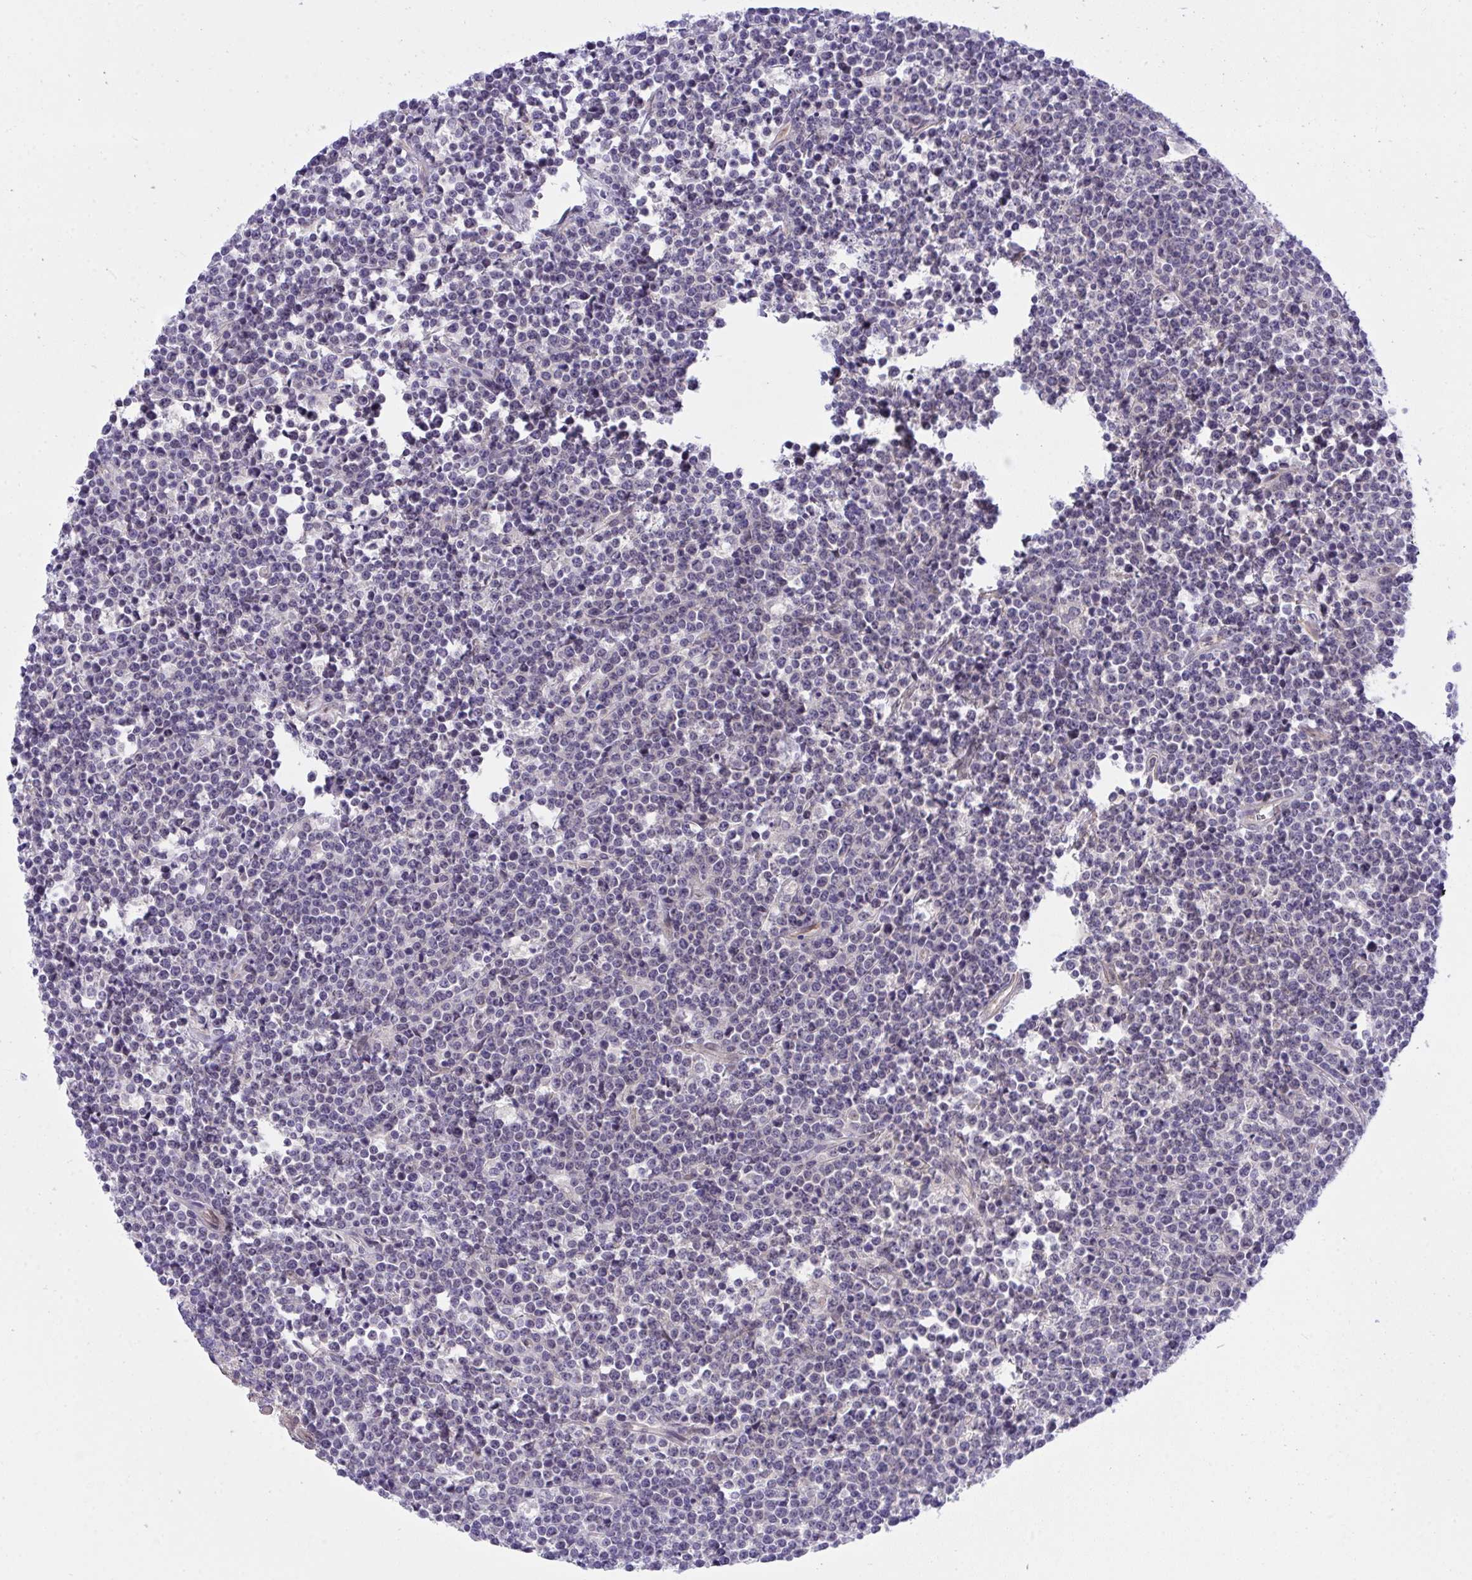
{"staining": {"intensity": "negative", "quantity": "none", "location": "none"}, "tissue": "lymphoma", "cell_type": "Tumor cells", "image_type": "cancer", "snomed": [{"axis": "morphology", "description": "Malignant lymphoma, non-Hodgkin's type, High grade"}, {"axis": "topography", "description": "Ovary"}], "caption": "IHC image of human high-grade malignant lymphoma, non-Hodgkin's type stained for a protein (brown), which demonstrates no expression in tumor cells.", "gene": "HOXD12", "patient": {"sex": "female", "age": 56}}